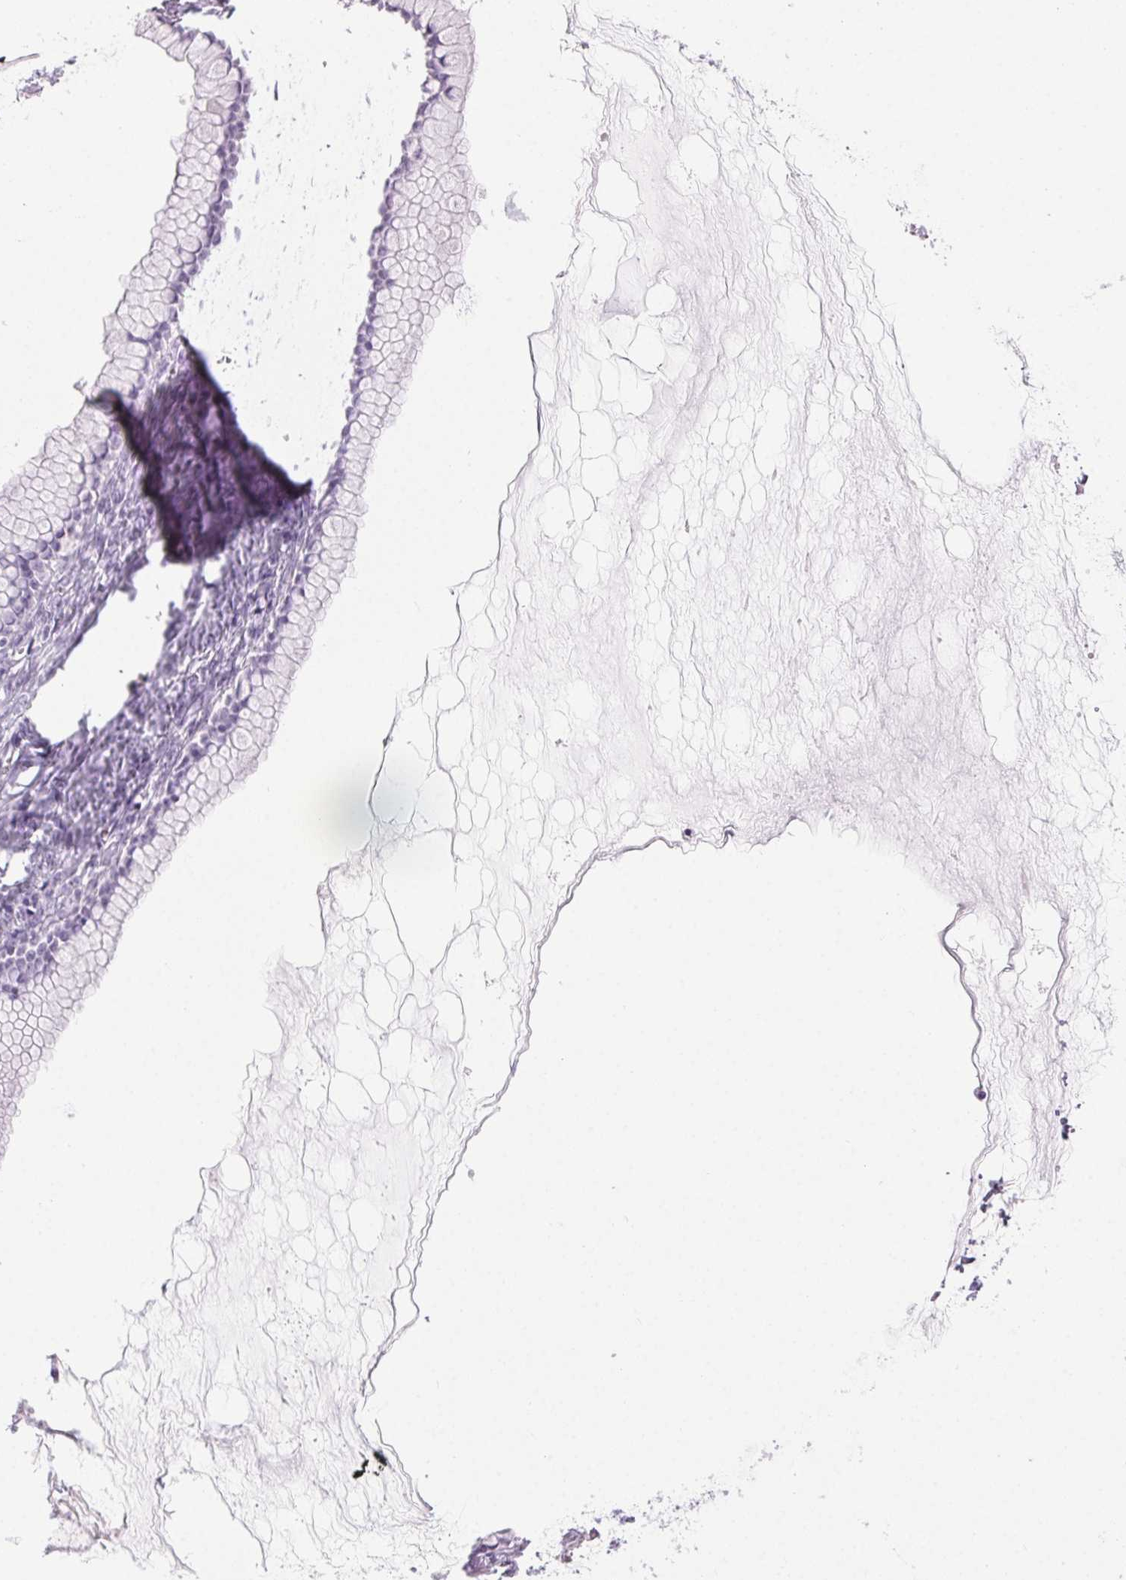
{"staining": {"intensity": "negative", "quantity": "none", "location": "none"}, "tissue": "ovarian cancer", "cell_type": "Tumor cells", "image_type": "cancer", "snomed": [{"axis": "morphology", "description": "Cystadenocarcinoma, mucinous, NOS"}, {"axis": "topography", "description": "Ovary"}], "caption": "Immunohistochemistry micrograph of human mucinous cystadenocarcinoma (ovarian) stained for a protein (brown), which exhibits no expression in tumor cells.", "gene": "LRP2", "patient": {"sex": "female", "age": 41}}